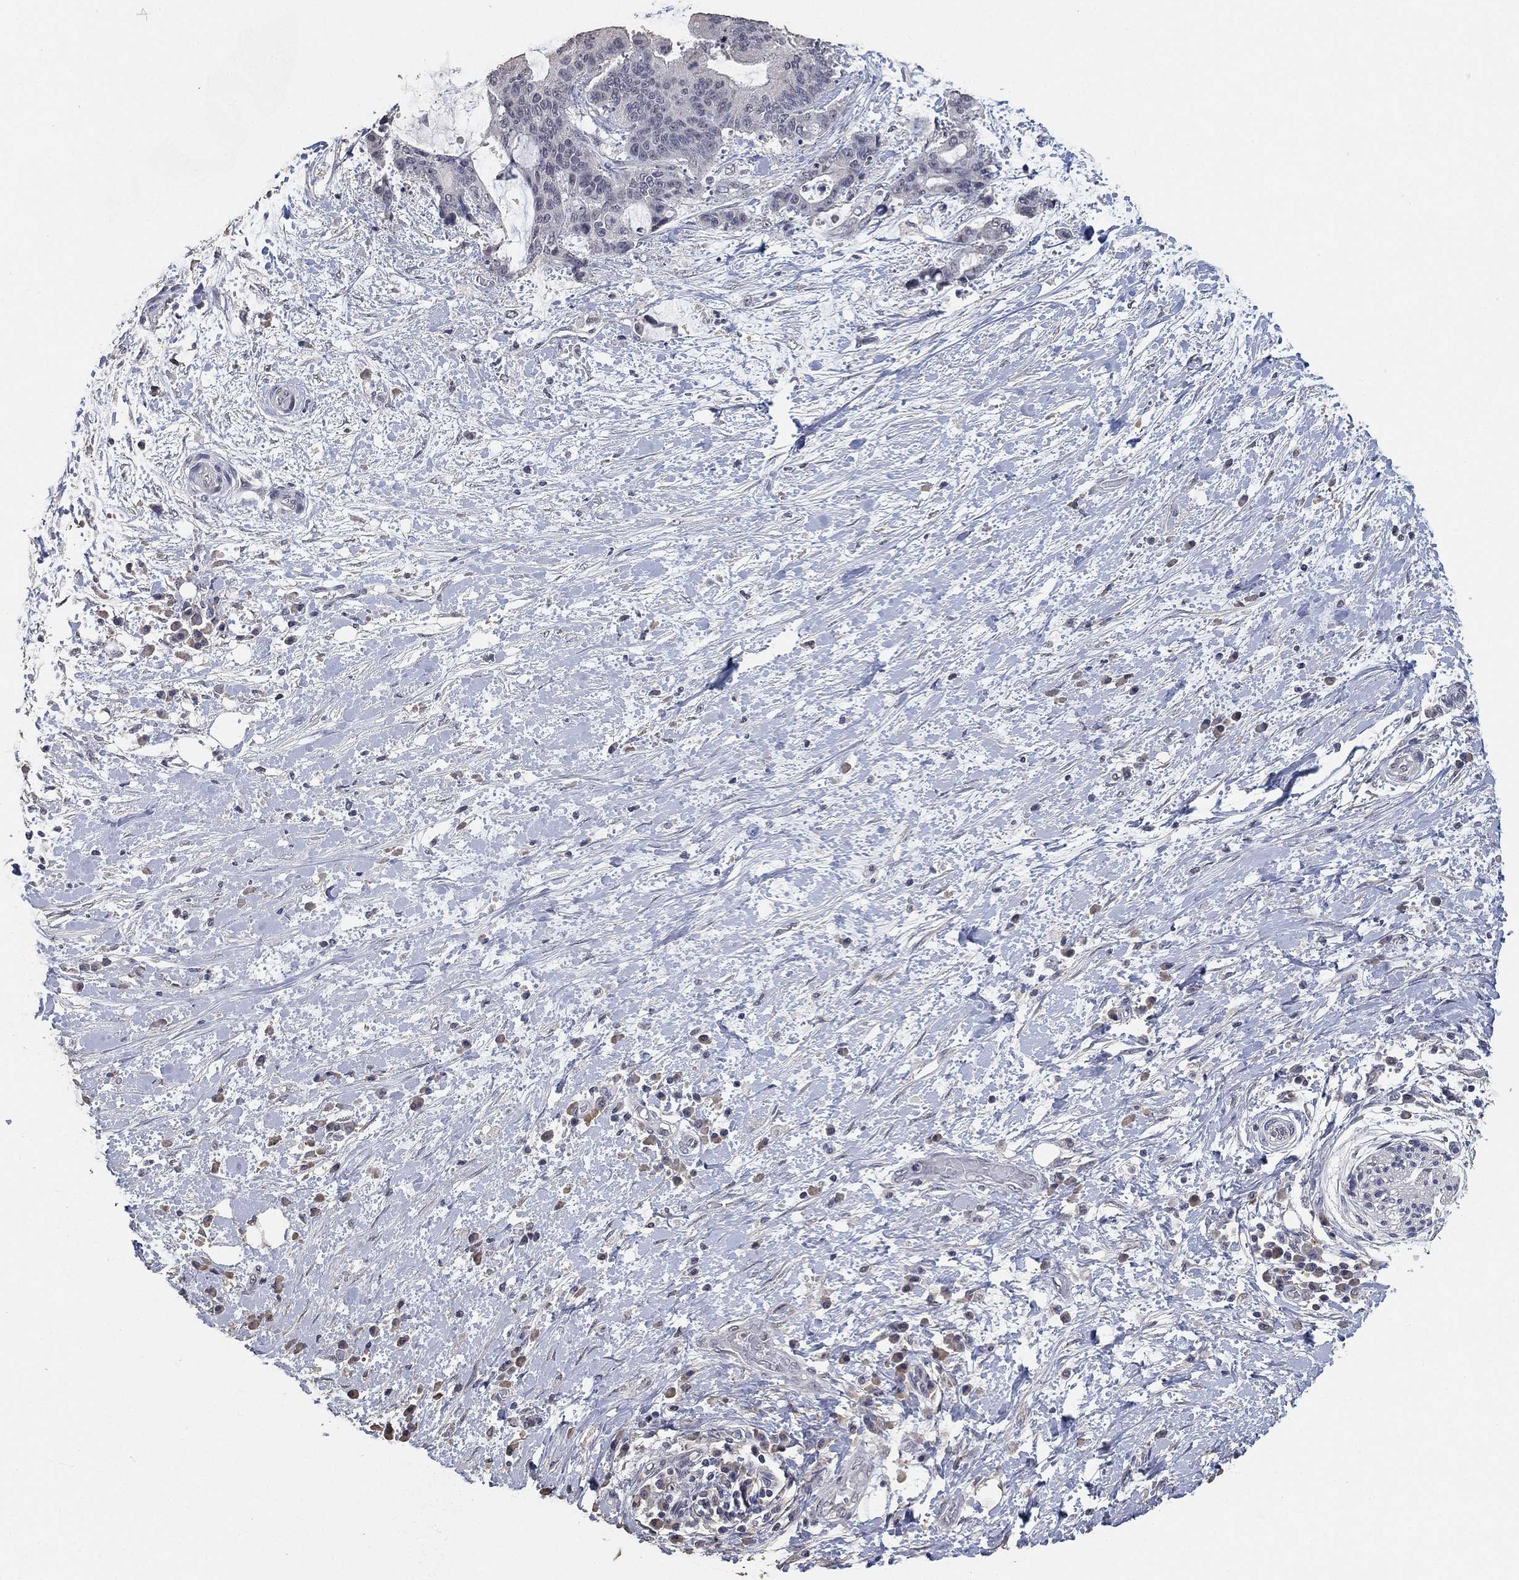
{"staining": {"intensity": "negative", "quantity": "none", "location": "none"}, "tissue": "liver cancer", "cell_type": "Tumor cells", "image_type": "cancer", "snomed": [{"axis": "morphology", "description": "Cholangiocarcinoma"}, {"axis": "topography", "description": "Liver"}], "caption": "An immunohistochemistry micrograph of liver cholangiocarcinoma is shown. There is no staining in tumor cells of liver cholangiocarcinoma.", "gene": "DSG1", "patient": {"sex": "female", "age": 73}}